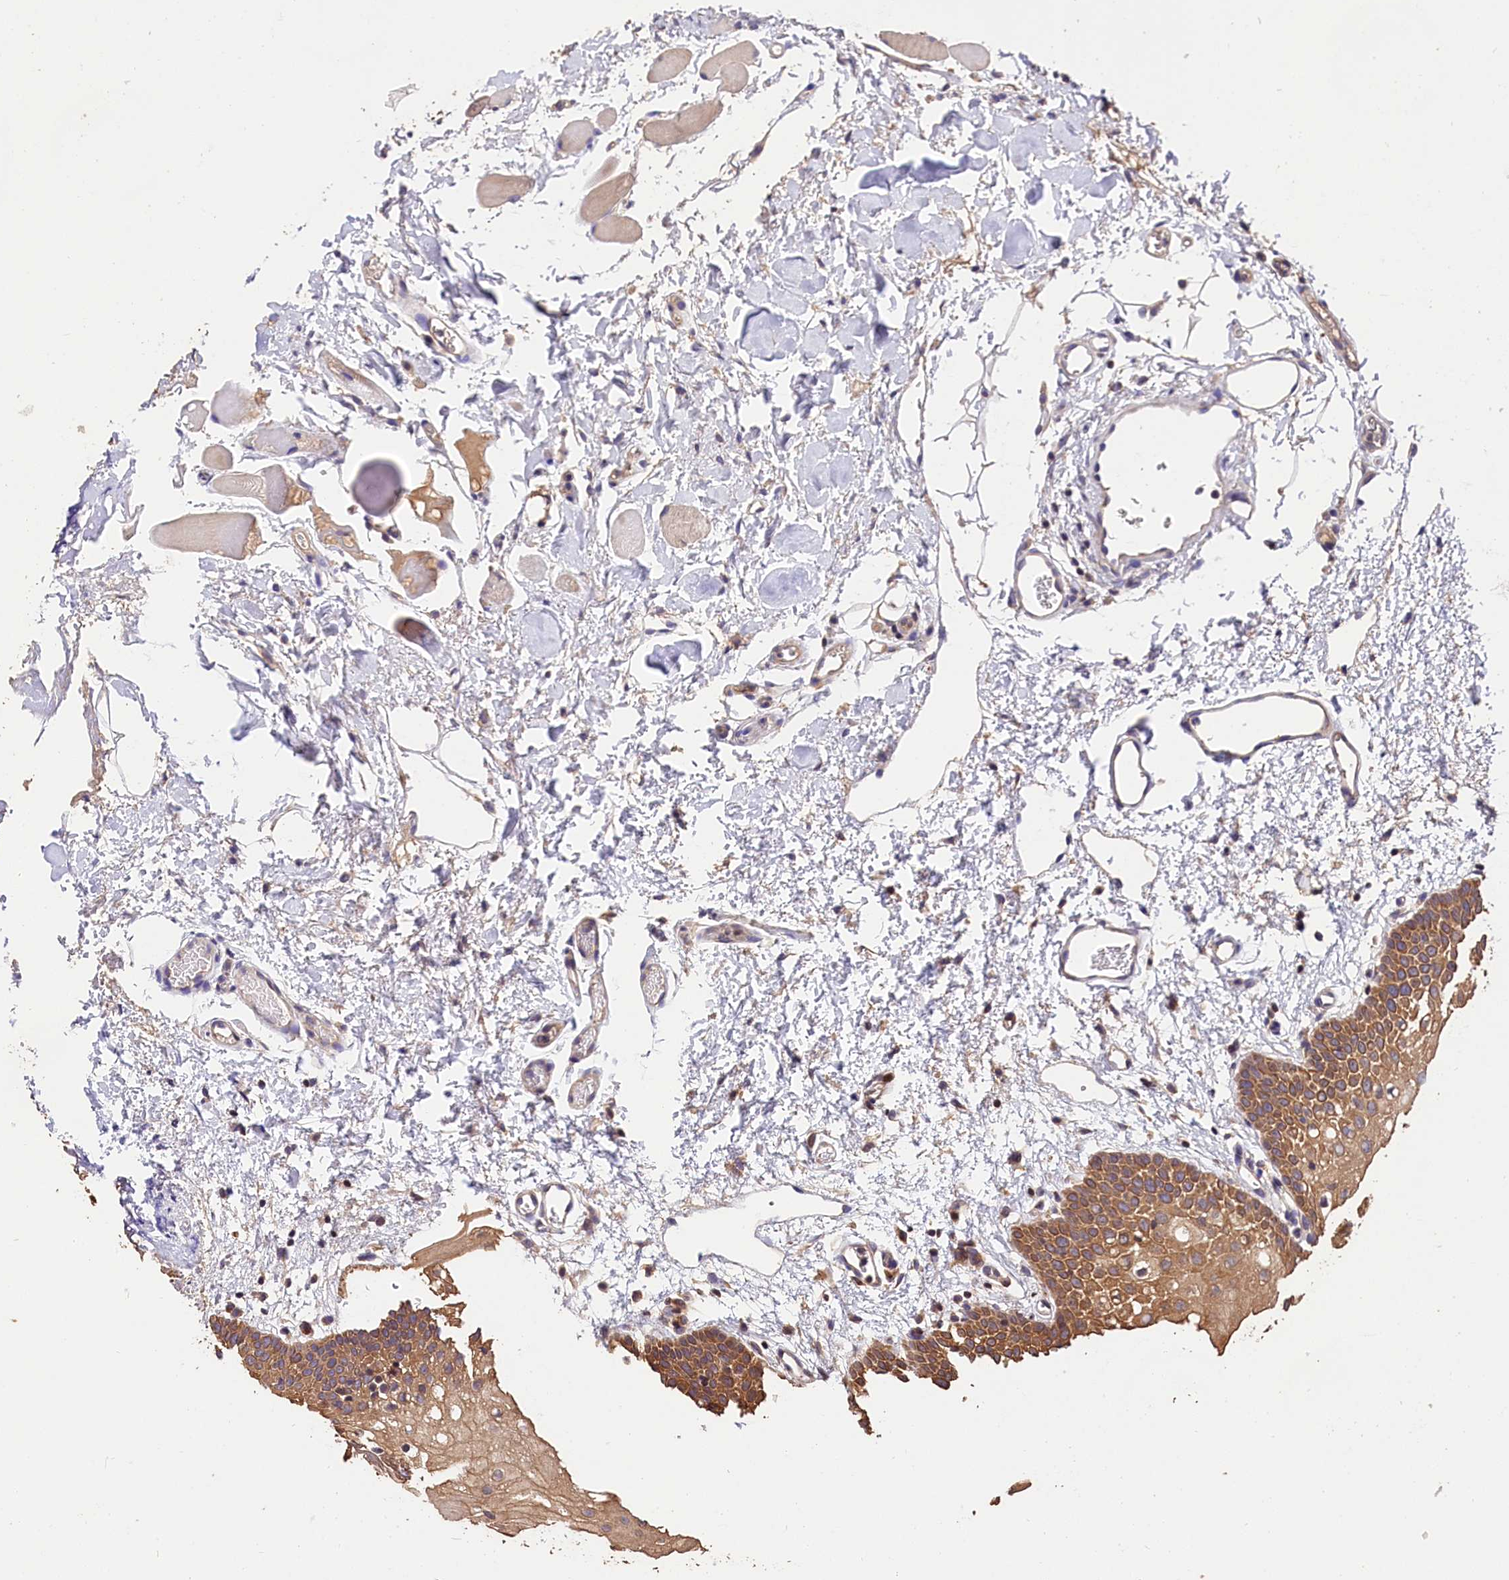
{"staining": {"intensity": "moderate", "quantity": ">75%", "location": "cytoplasmic/membranous"}, "tissue": "oral mucosa", "cell_type": "Squamous epithelial cells", "image_type": "normal", "snomed": [{"axis": "morphology", "description": "Normal tissue, NOS"}, {"axis": "topography", "description": "Oral tissue"}, {"axis": "topography", "description": "Tounge, NOS"}], "caption": "The image demonstrates a brown stain indicating the presence of a protein in the cytoplasmic/membranous of squamous epithelial cells in oral mucosa. The protein is shown in brown color, while the nuclei are stained blue.", "gene": "OAS3", "patient": {"sex": "female", "age": 73}}